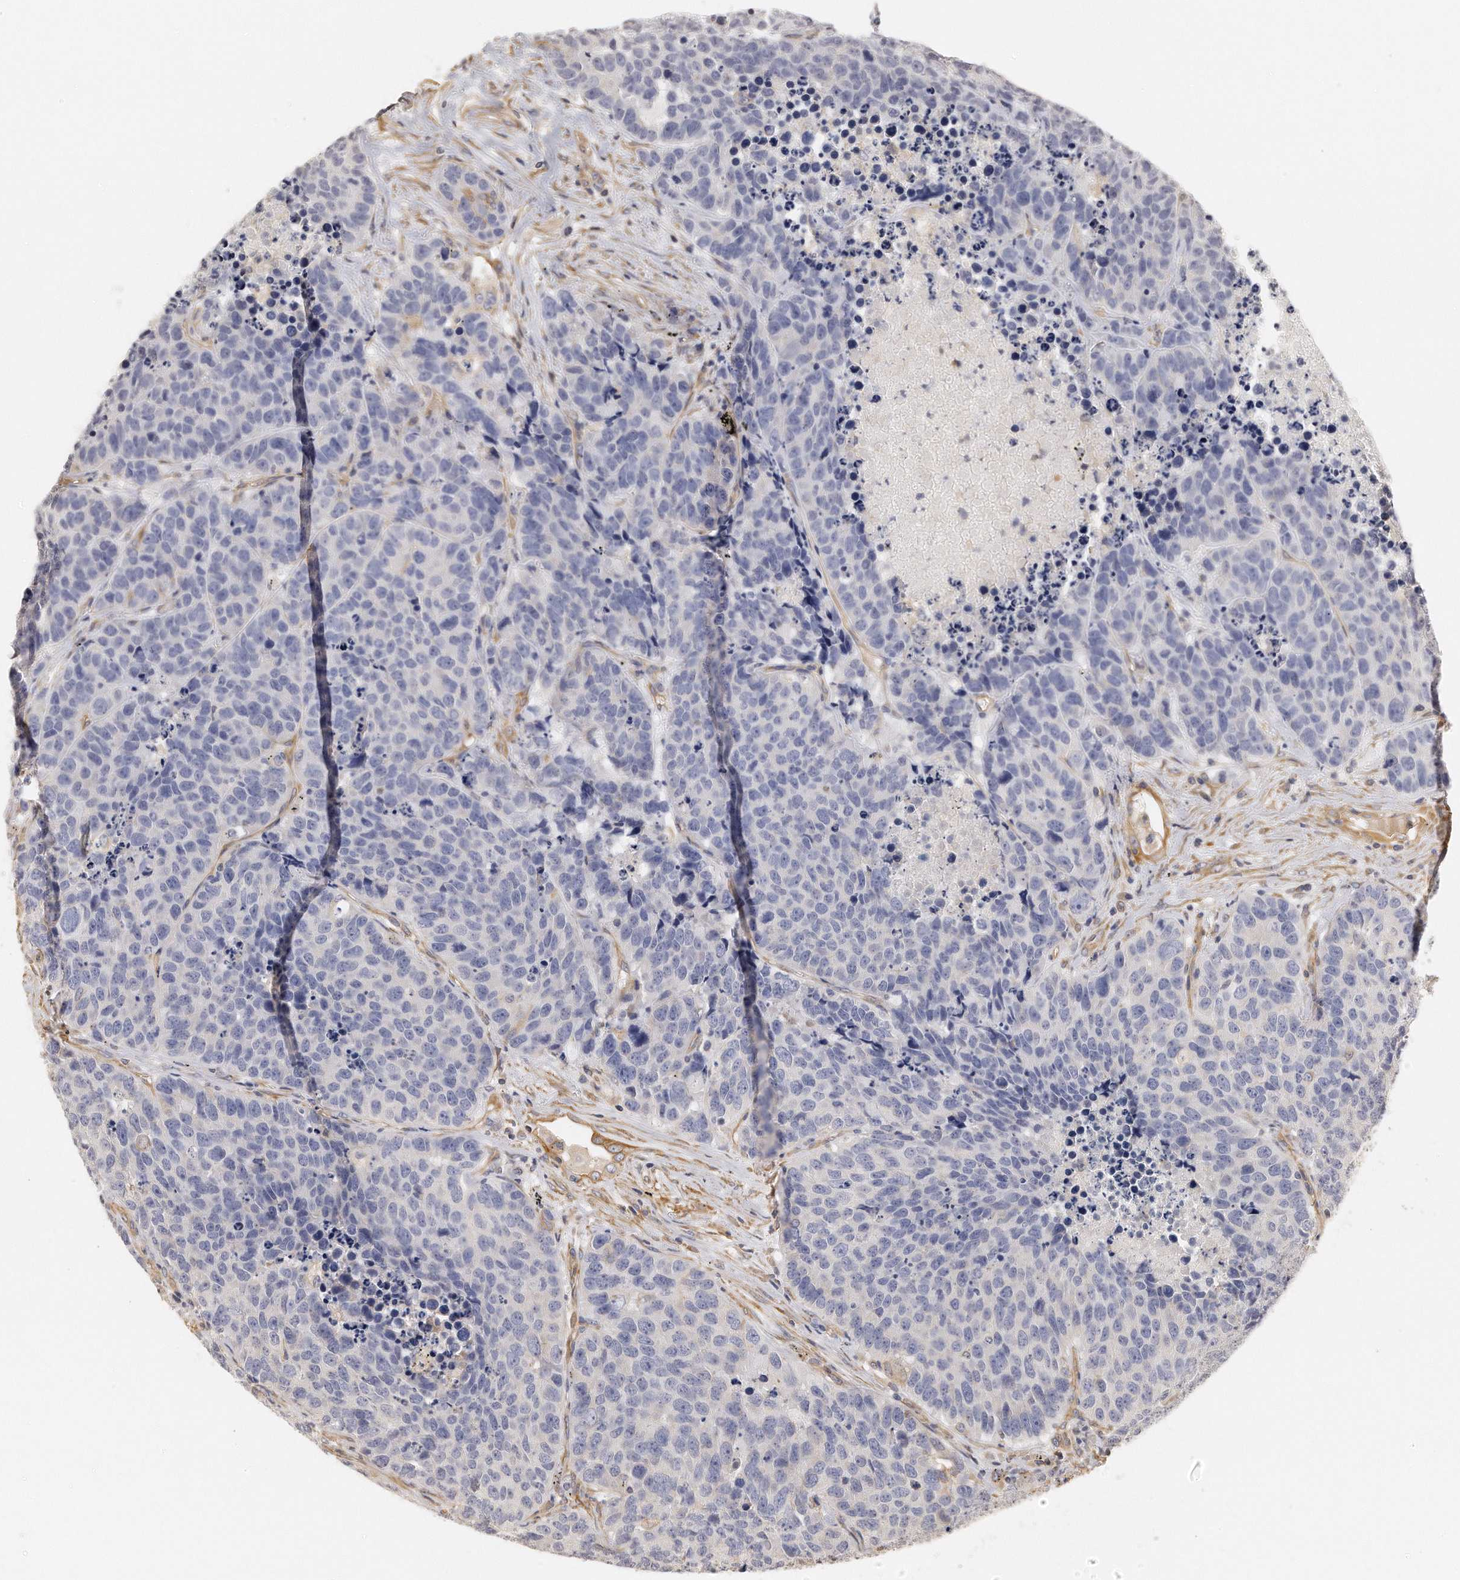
{"staining": {"intensity": "negative", "quantity": "none", "location": "none"}, "tissue": "carcinoid", "cell_type": "Tumor cells", "image_type": "cancer", "snomed": [{"axis": "morphology", "description": "Carcinoid, malignant, NOS"}, {"axis": "topography", "description": "Lung"}], "caption": "Immunohistochemical staining of human carcinoid exhibits no significant staining in tumor cells.", "gene": "CHST7", "patient": {"sex": "male", "age": 60}}